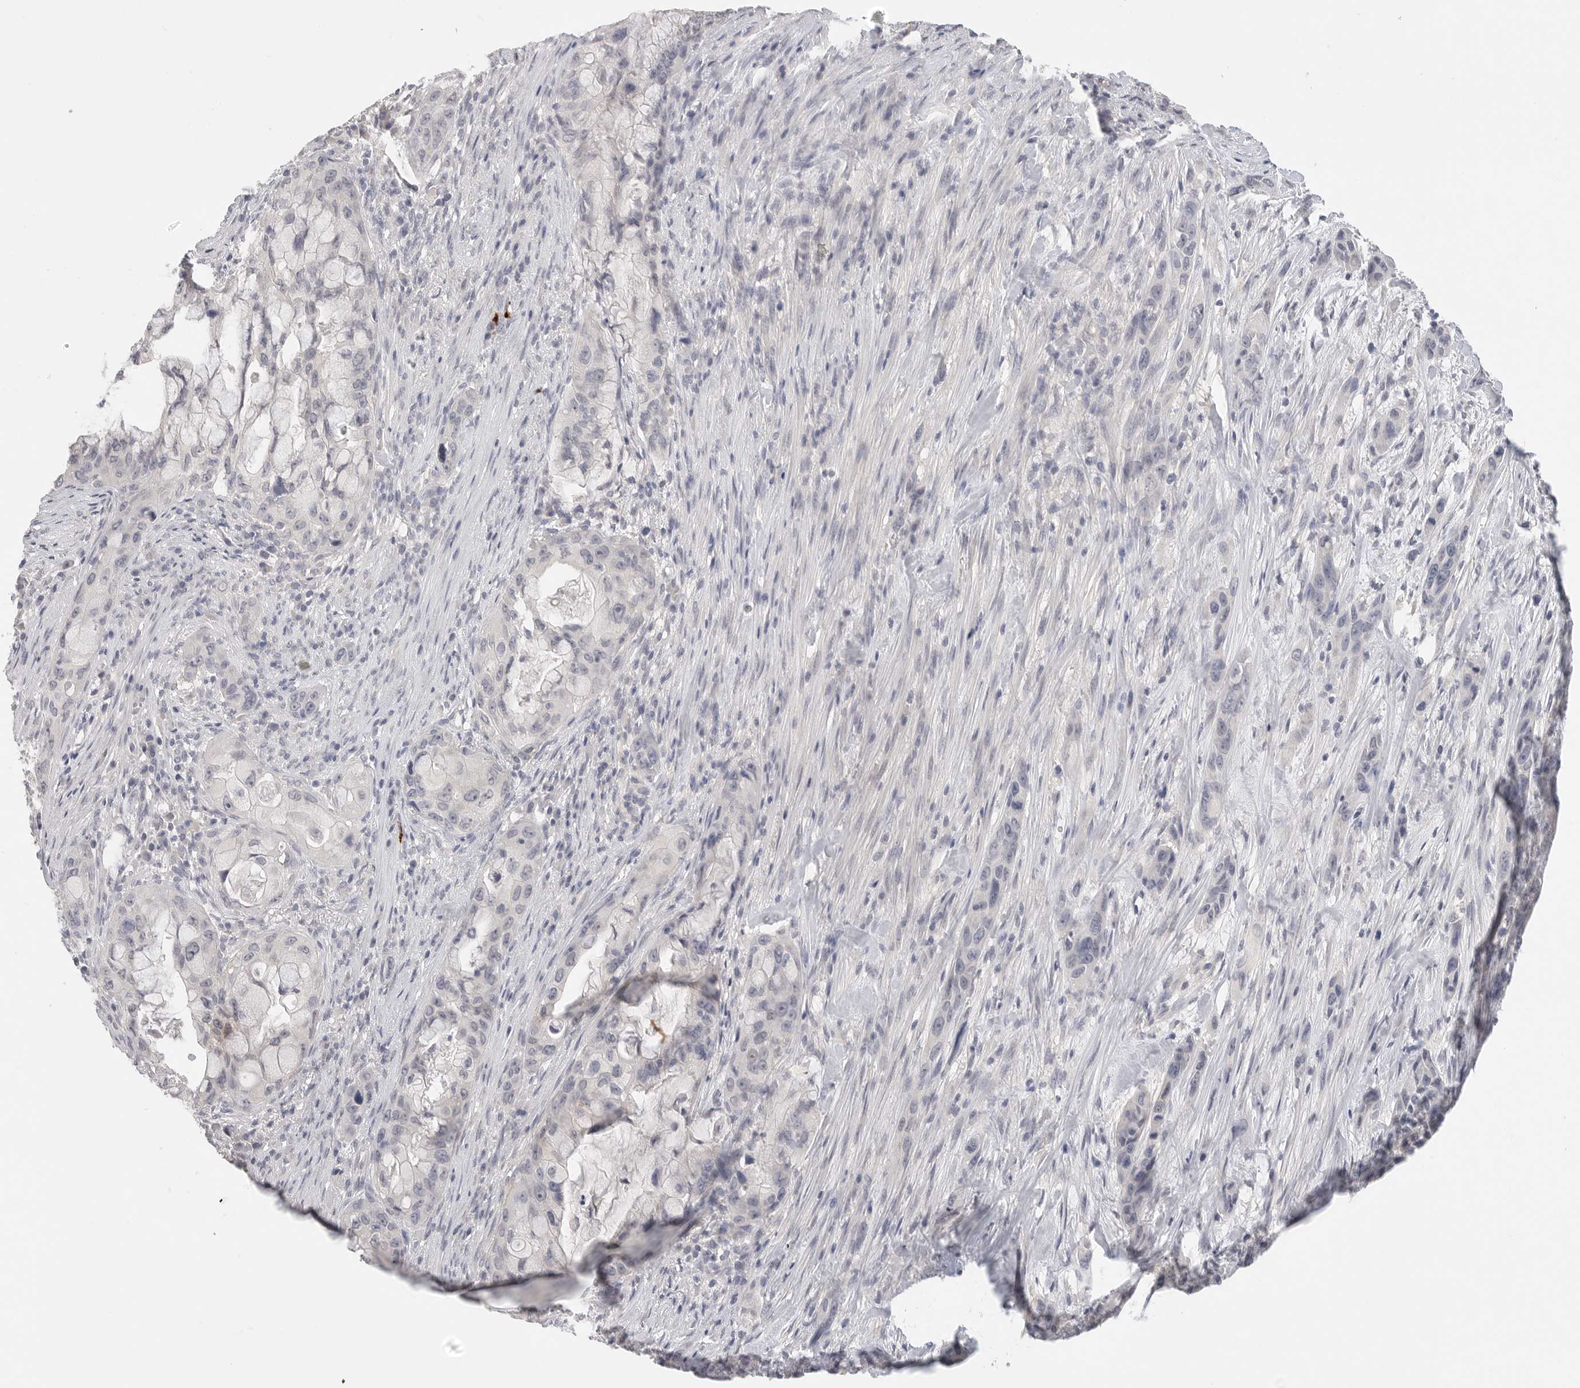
{"staining": {"intensity": "negative", "quantity": "none", "location": "none"}, "tissue": "pancreatic cancer", "cell_type": "Tumor cells", "image_type": "cancer", "snomed": [{"axis": "morphology", "description": "Adenocarcinoma, NOS"}, {"axis": "topography", "description": "Pancreas"}], "caption": "Micrograph shows no protein staining in tumor cells of pancreatic adenocarcinoma tissue. (DAB (3,3'-diaminobenzidine) immunohistochemistry with hematoxylin counter stain).", "gene": "FBN2", "patient": {"sex": "male", "age": 53}}